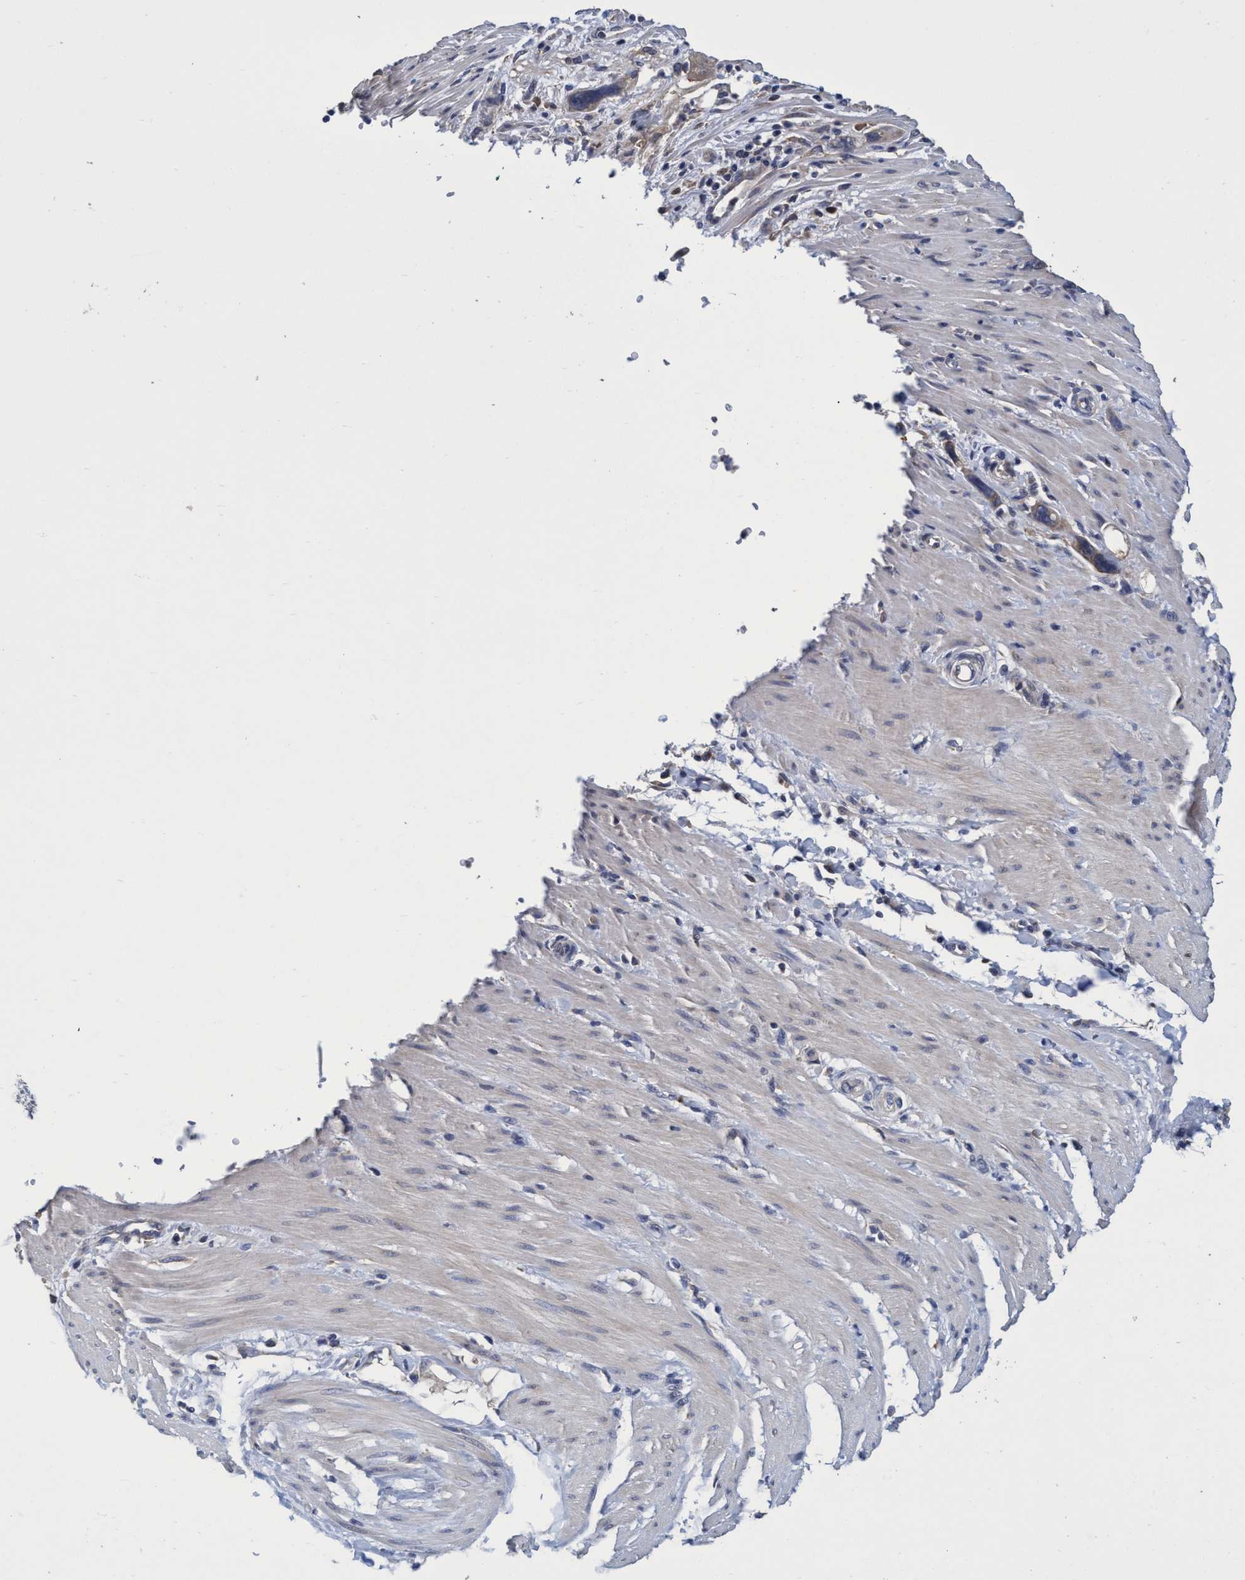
{"staining": {"intensity": "negative", "quantity": "none", "location": "none"}, "tissue": "pancreatic cancer", "cell_type": "Tumor cells", "image_type": "cancer", "snomed": [{"axis": "morphology", "description": "Adenocarcinoma, NOS"}, {"axis": "topography", "description": "Pancreas"}], "caption": "An immunohistochemistry (IHC) photomicrograph of pancreatic cancer is shown. There is no staining in tumor cells of pancreatic cancer.", "gene": "CALCOCO2", "patient": {"sex": "female", "age": 70}}